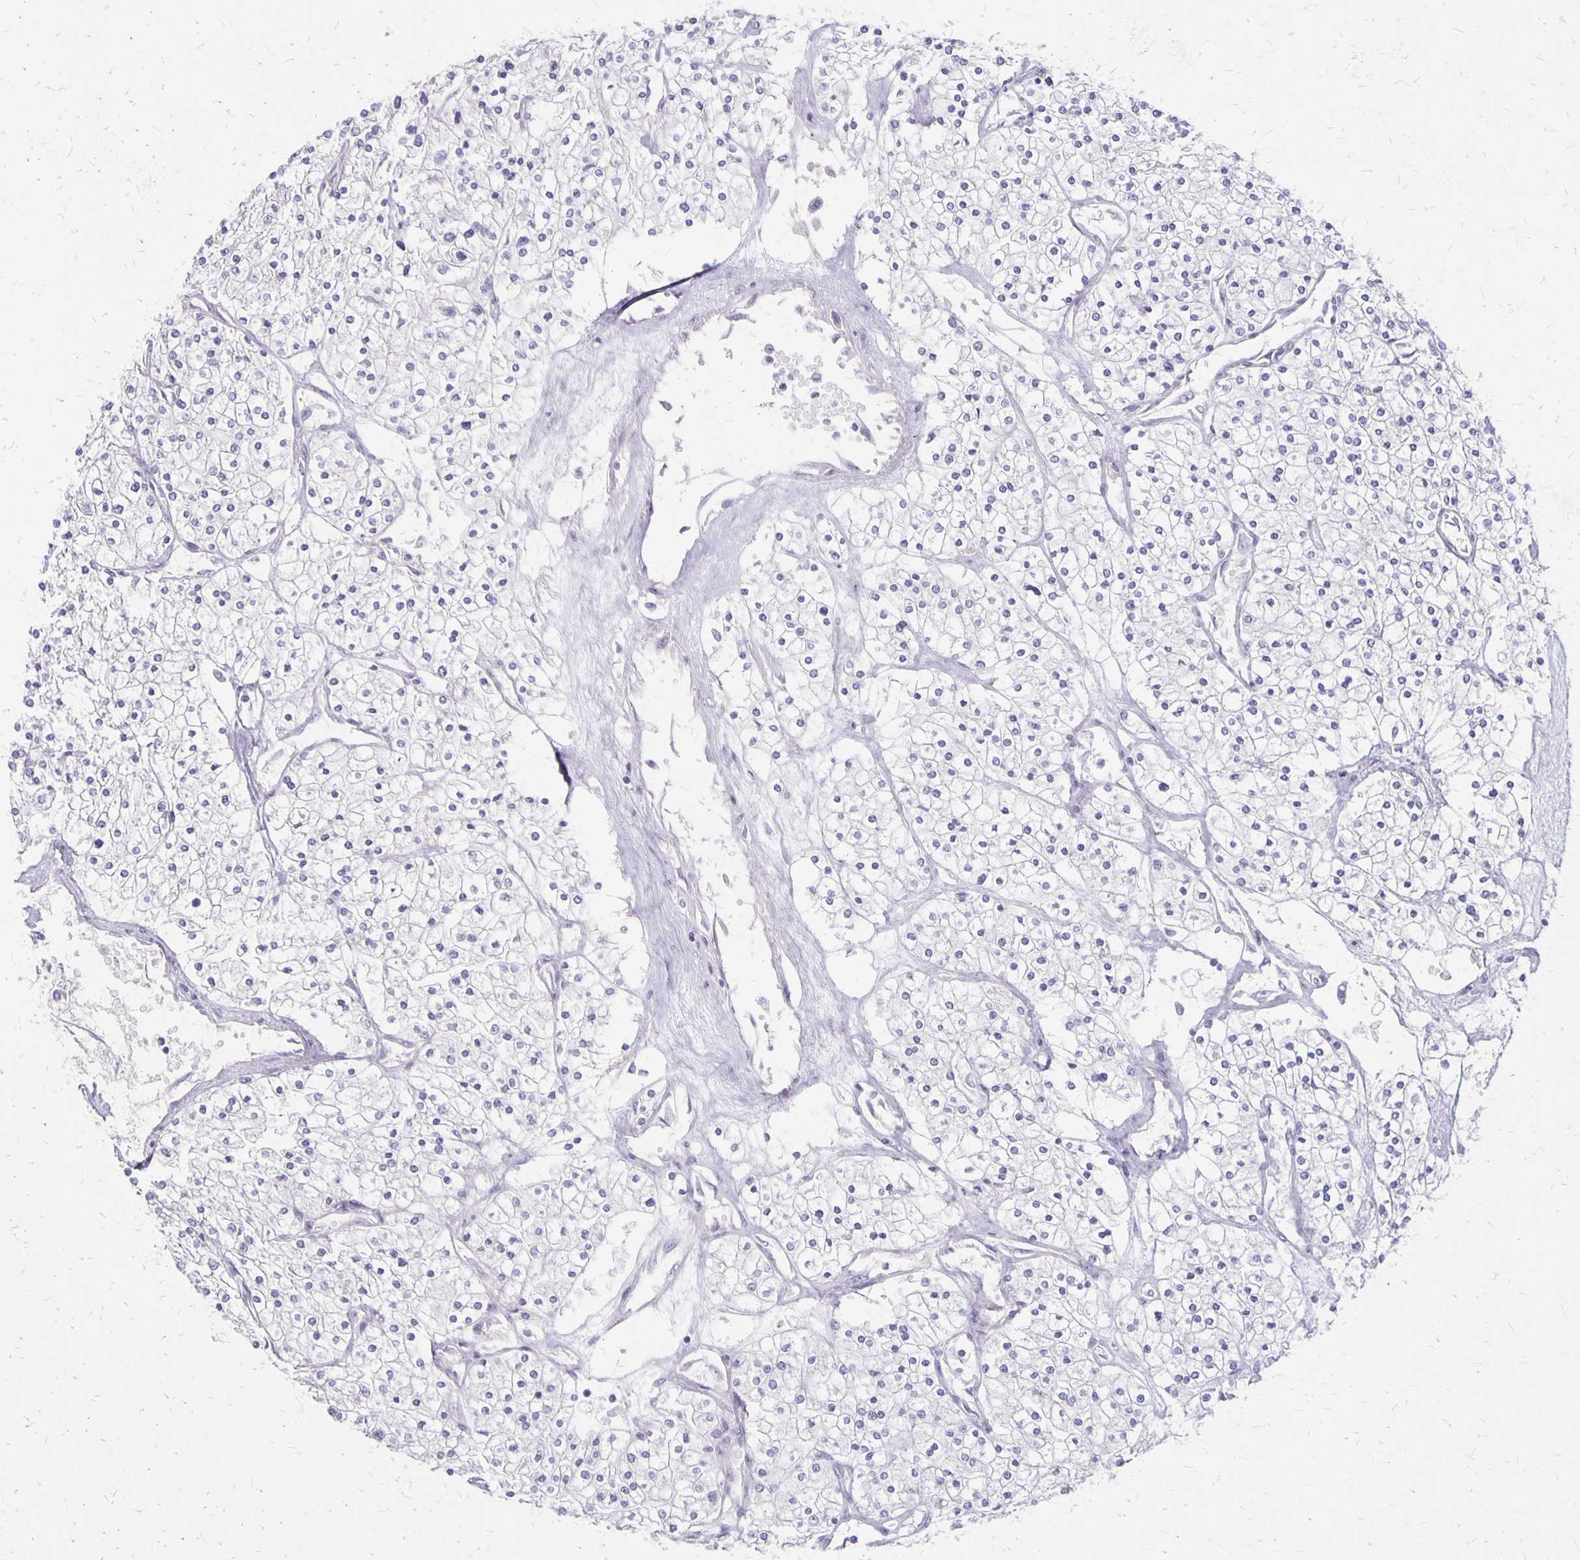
{"staining": {"intensity": "negative", "quantity": "none", "location": "none"}, "tissue": "renal cancer", "cell_type": "Tumor cells", "image_type": "cancer", "snomed": [{"axis": "morphology", "description": "Adenocarcinoma, NOS"}, {"axis": "topography", "description": "Kidney"}], "caption": "This is an immunohistochemistry histopathology image of adenocarcinoma (renal). There is no positivity in tumor cells.", "gene": "HOMER1", "patient": {"sex": "male", "age": 80}}